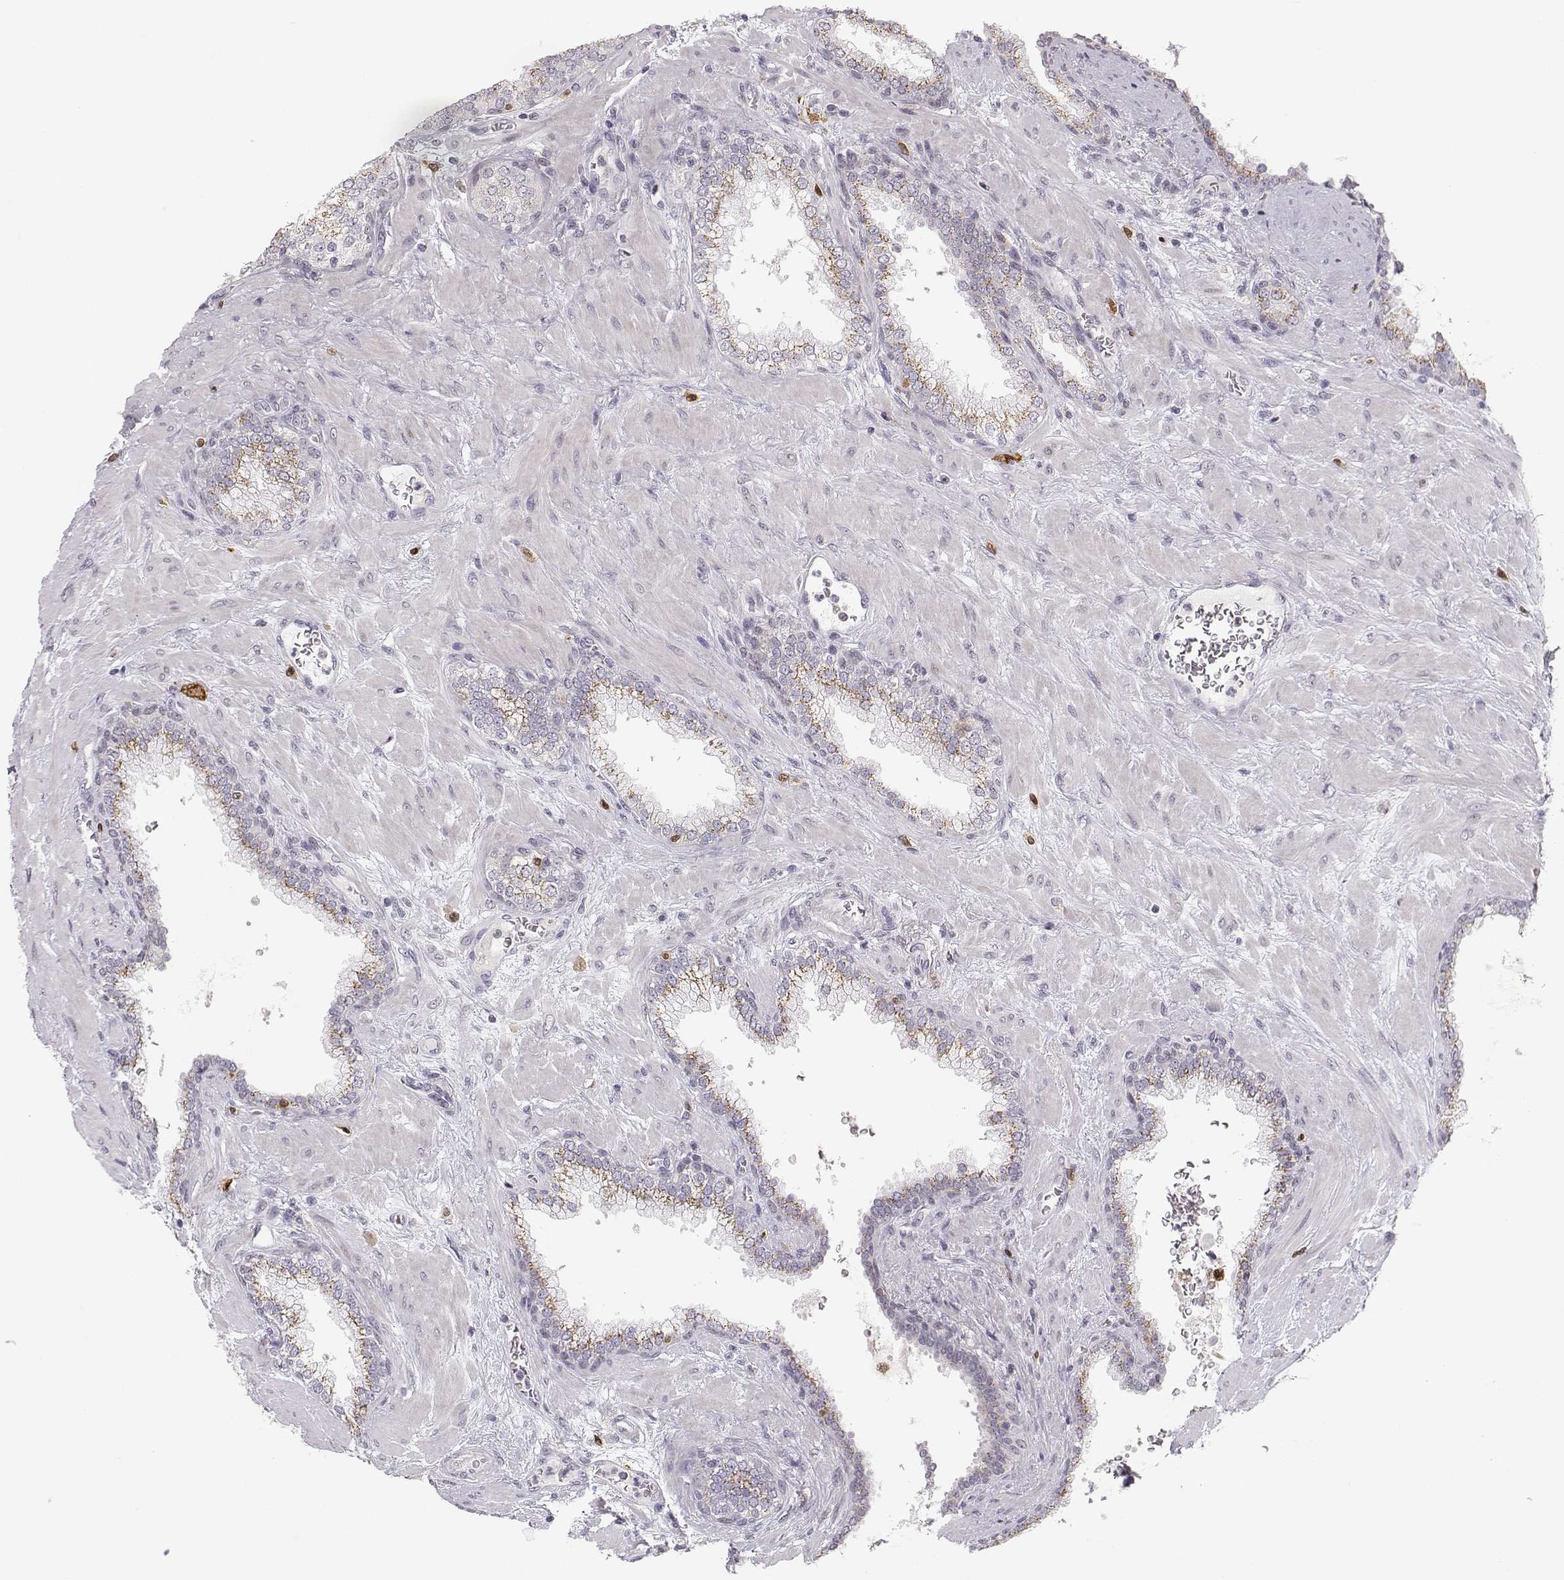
{"staining": {"intensity": "moderate", "quantity": "<25%", "location": "cytoplasmic/membranous"}, "tissue": "prostate cancer", "cell_type": "Tumor cells", "image_type": "cancer", "snomed": [{"axis": "morphology", "description": "Adenocarcinoma, NOS"}, {"axis": "topography", "description": "Prostate"}], "caption": "High-magnification brightfield microscopy of prostate cancer stained with DAB (brown) and counterstained with hematoxylin (blue). tumor cells exhibit moderate cytoplasmic/membranous positivity is present in approximately<25% of cells.", "gene": "HTR7", "patient": {"sex": "male", "age": 67}}